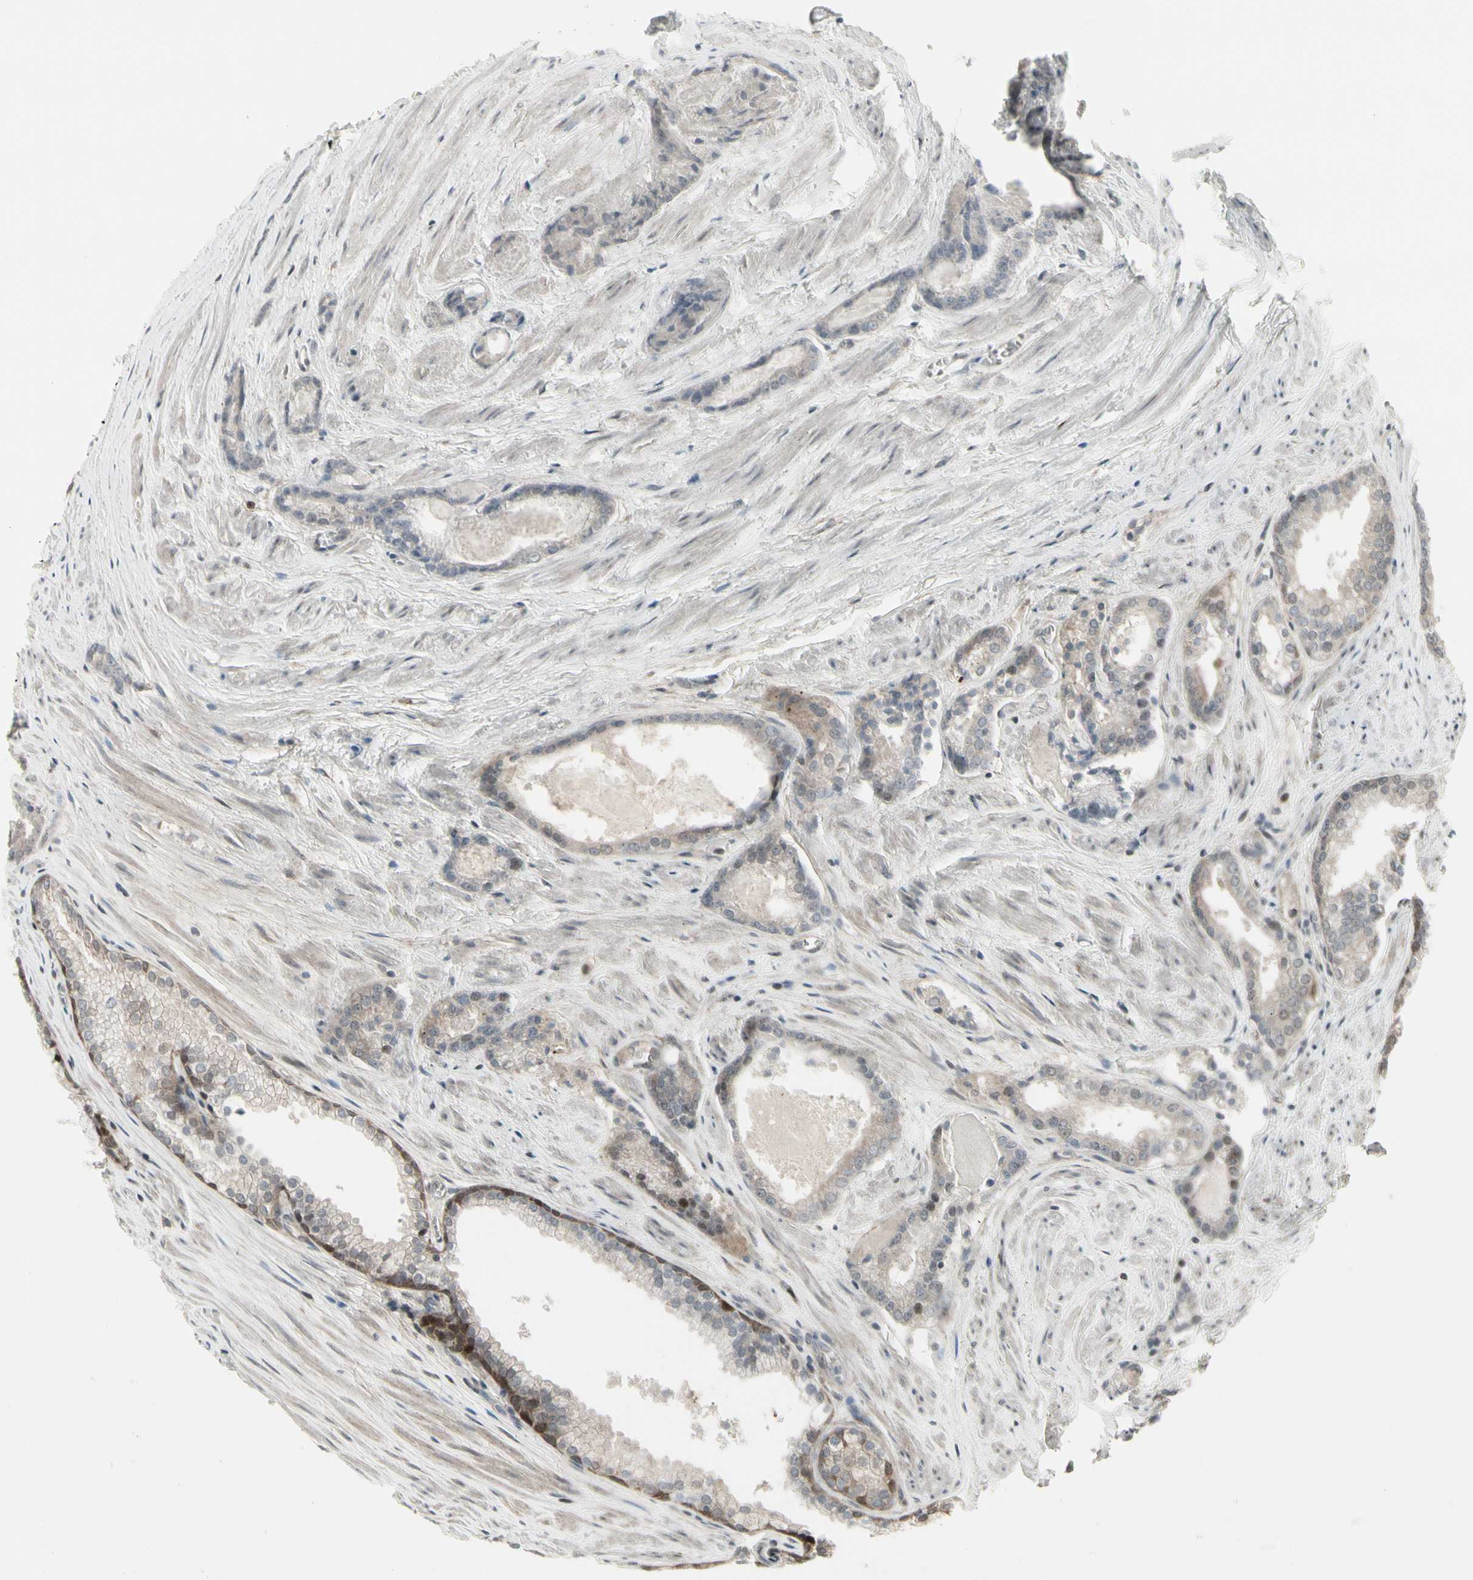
{"staining": {"intensity": "weak", "quantity": ">75%", "location": "cytoplasmic/membranous"}, "tissue": "prostate cancer", "cell_type": "Tumor cells", "image_type": "cancer", "snomed": [{"axis": "morphology", "description": "Adenocarcinoma, Low grade"}, {"axis": "topography", "description": "Prostate"}], "caption": "The image shows a brown stain indicating the presence of a protein in the cytoplasmic/membranous of tumor cells in prostate cancer.", "gene": "IGFBP6", "patient": {"sex": "male", "age": 60}}